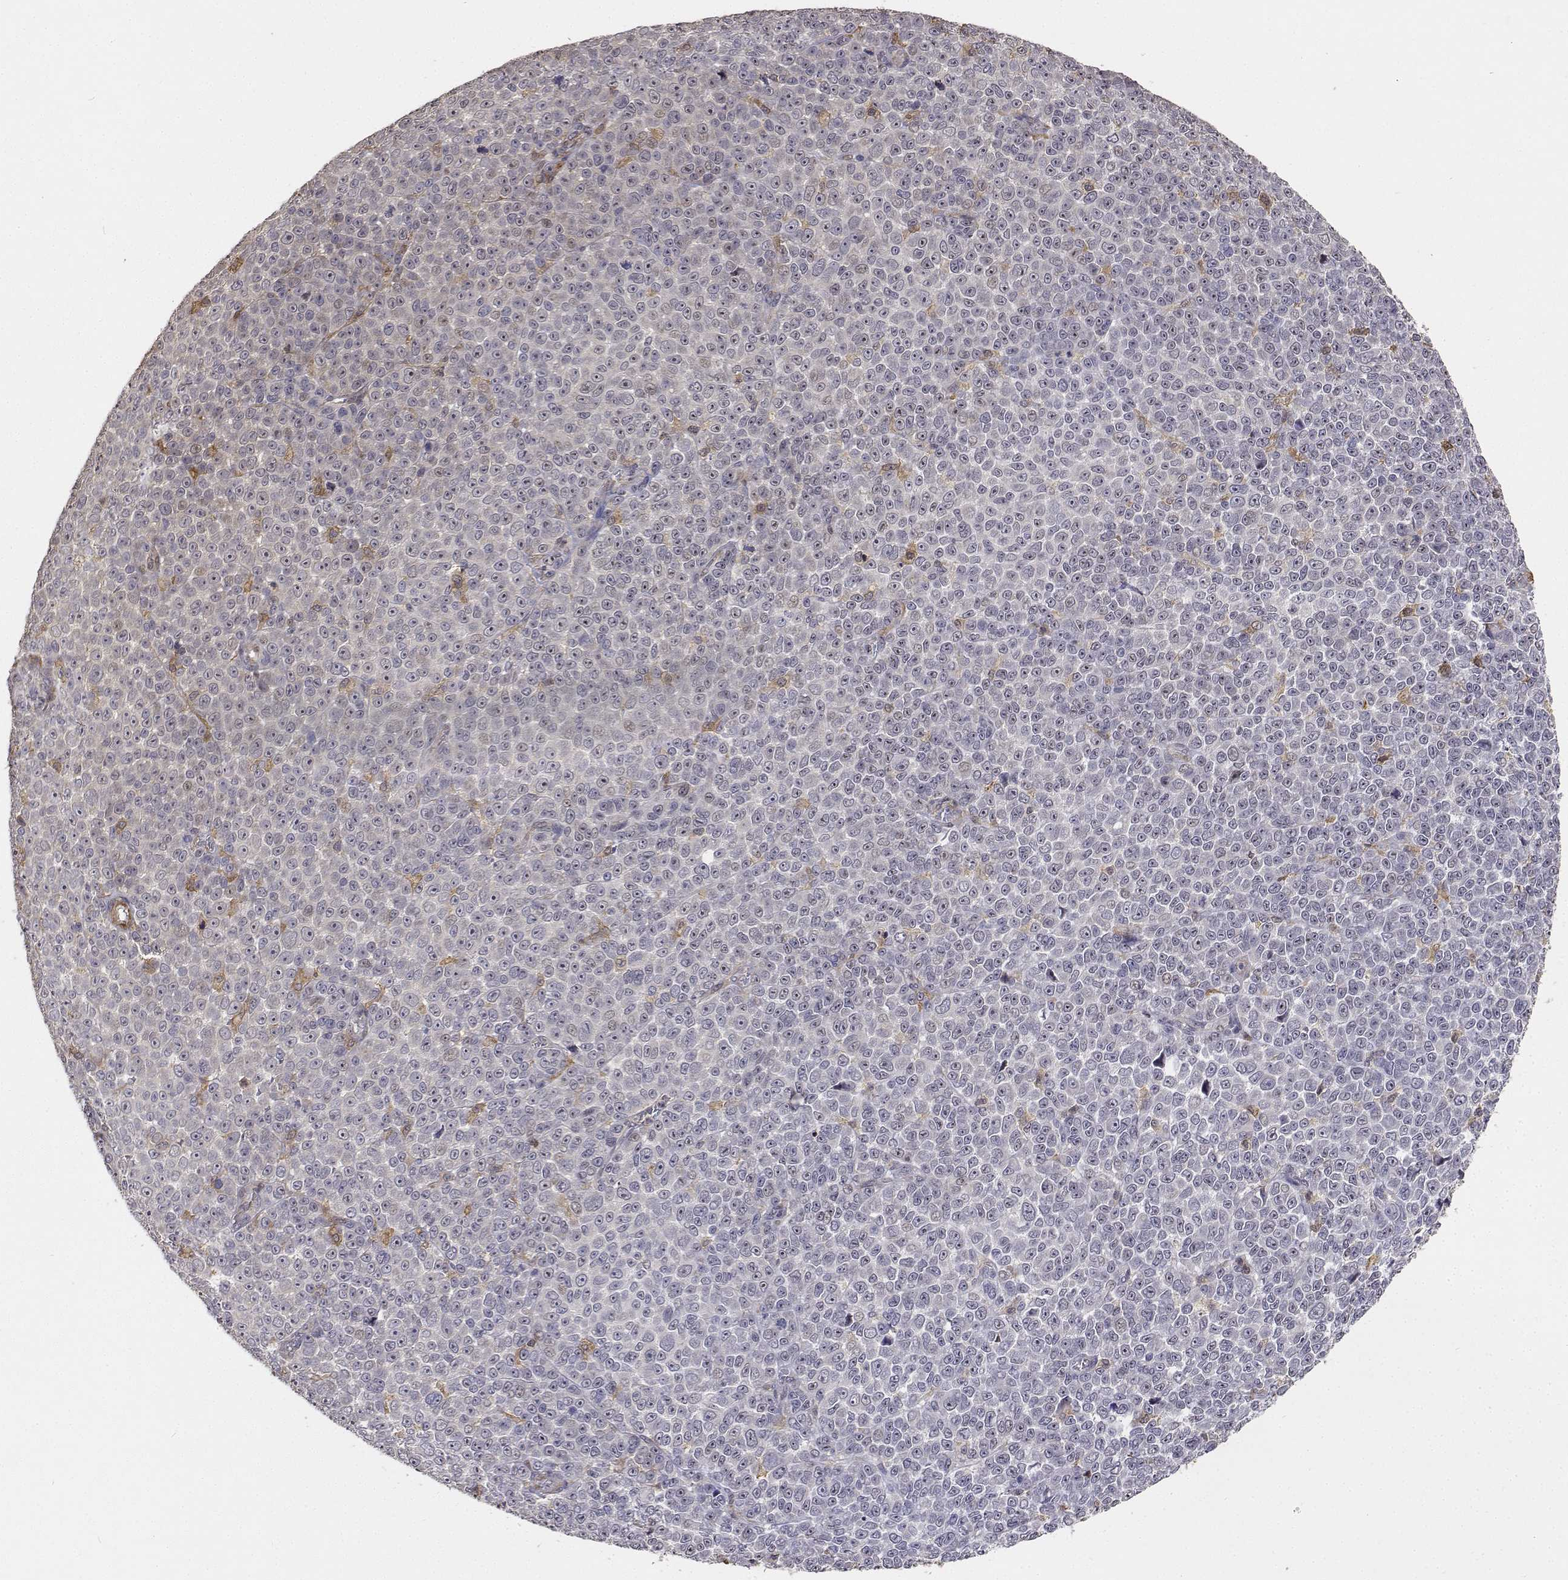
{"staining": {"intensity": "negative", "quantity": "none", "location": "none"}, "tissue": "melanoma", "cell_type": "Tumor cells", "image_type": "cancer", "snomed": [{"axis": "morphology", "description": "Malignant melanoma, NOS"}, {"axis": "topography", "description": "Skin"}], "caption": "Tumor cells are negative for protein expression in human malignant melanoma.", "gene": "PCID2", "patient": {"sex": "female", "age": 95}}